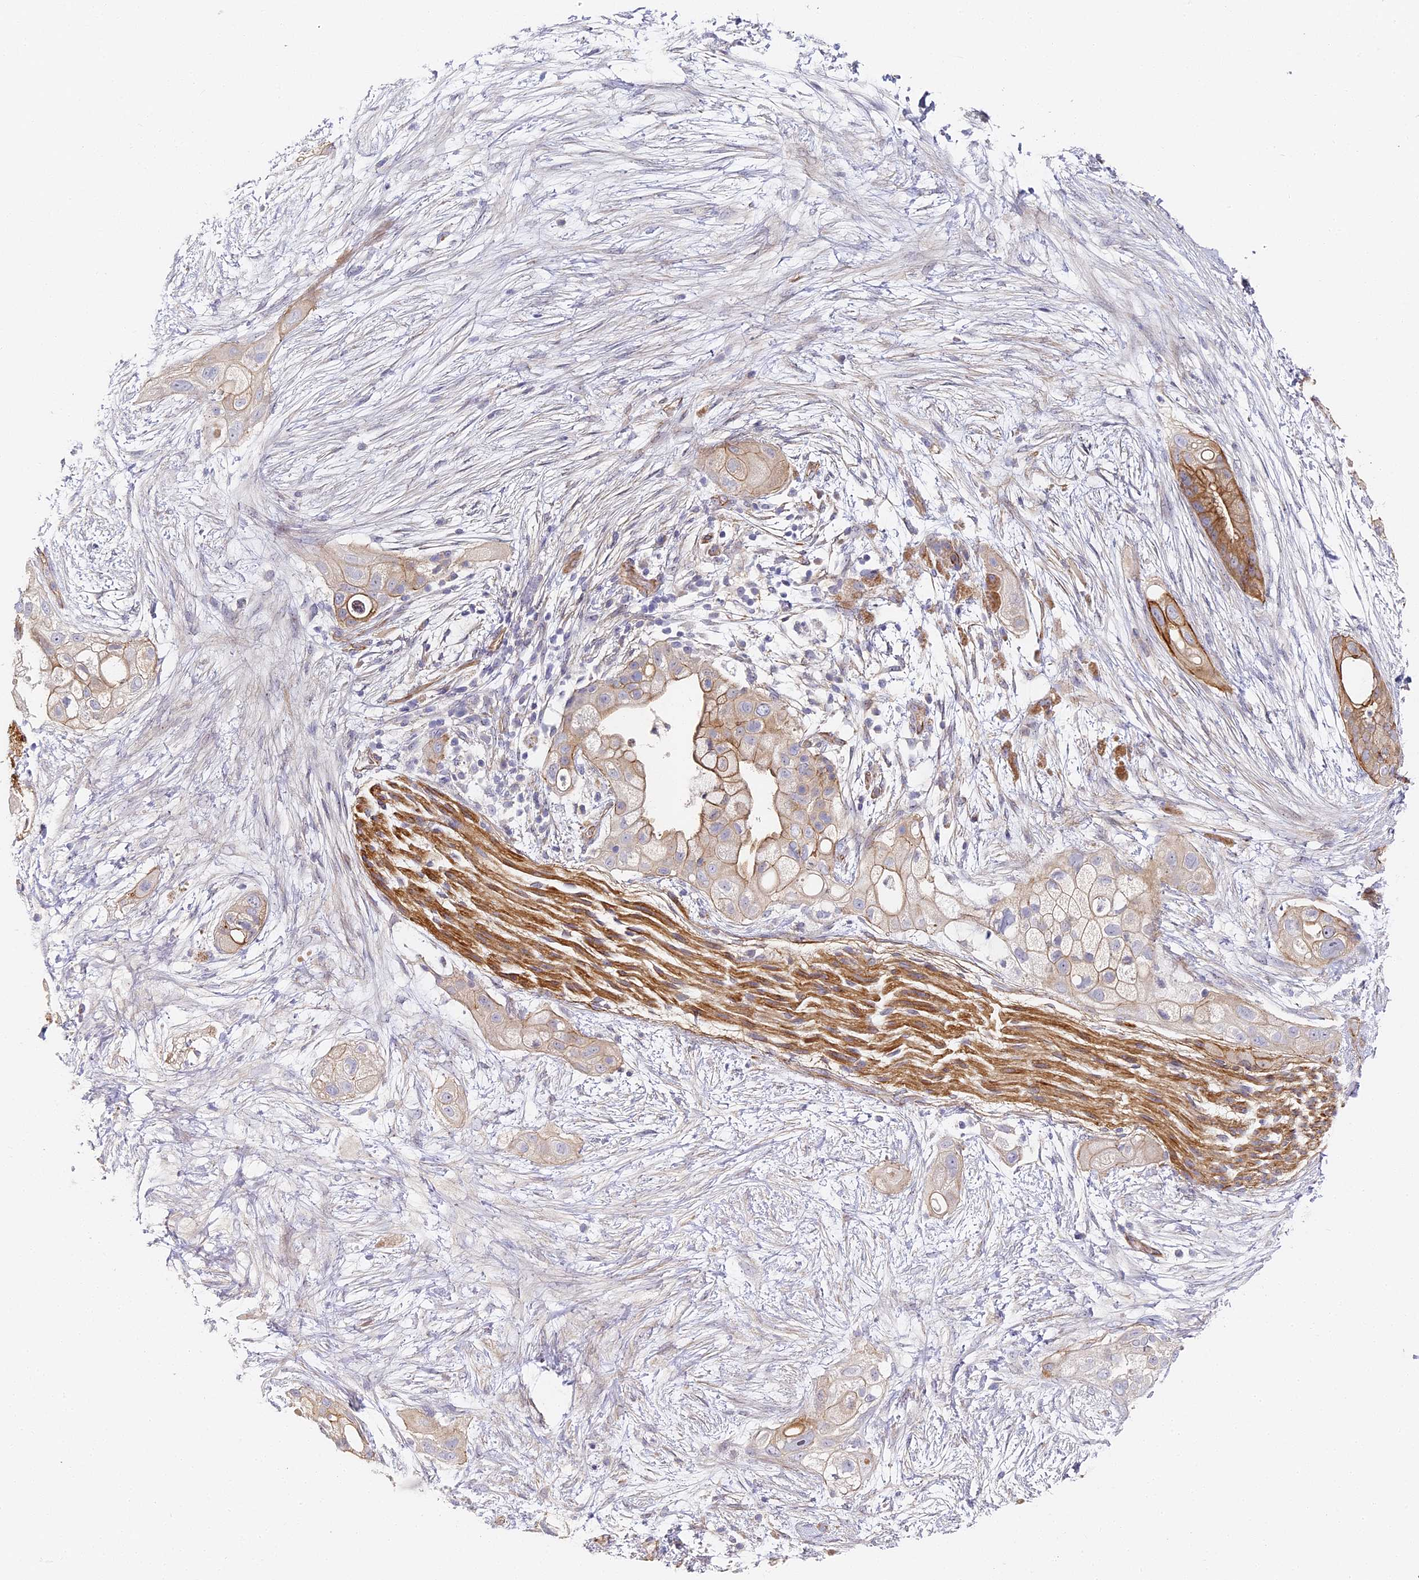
{"staining": {"intensity": "moderate", "quantity": "<25%", "location": "cytoplasmic/membranous"}, "tissue": "pancreatic cancer", "cell_type": "Tumor cells", "image_type": "cancer", "snomed": [{"axis": "morphology", "description": "Adenocarcinoma, NOS"}, {"axis": "topography", "description": "Pancreas"}], "caption": "Immunohistochemical staining of human pancreatic cancer (adenocarcinoma) demonstrates moderate cytoplasmic/membranous protein positivity in about <25% of tumor cells.", "gene": "CCDC30", "patient": {"sex": "male", "age": 53}}